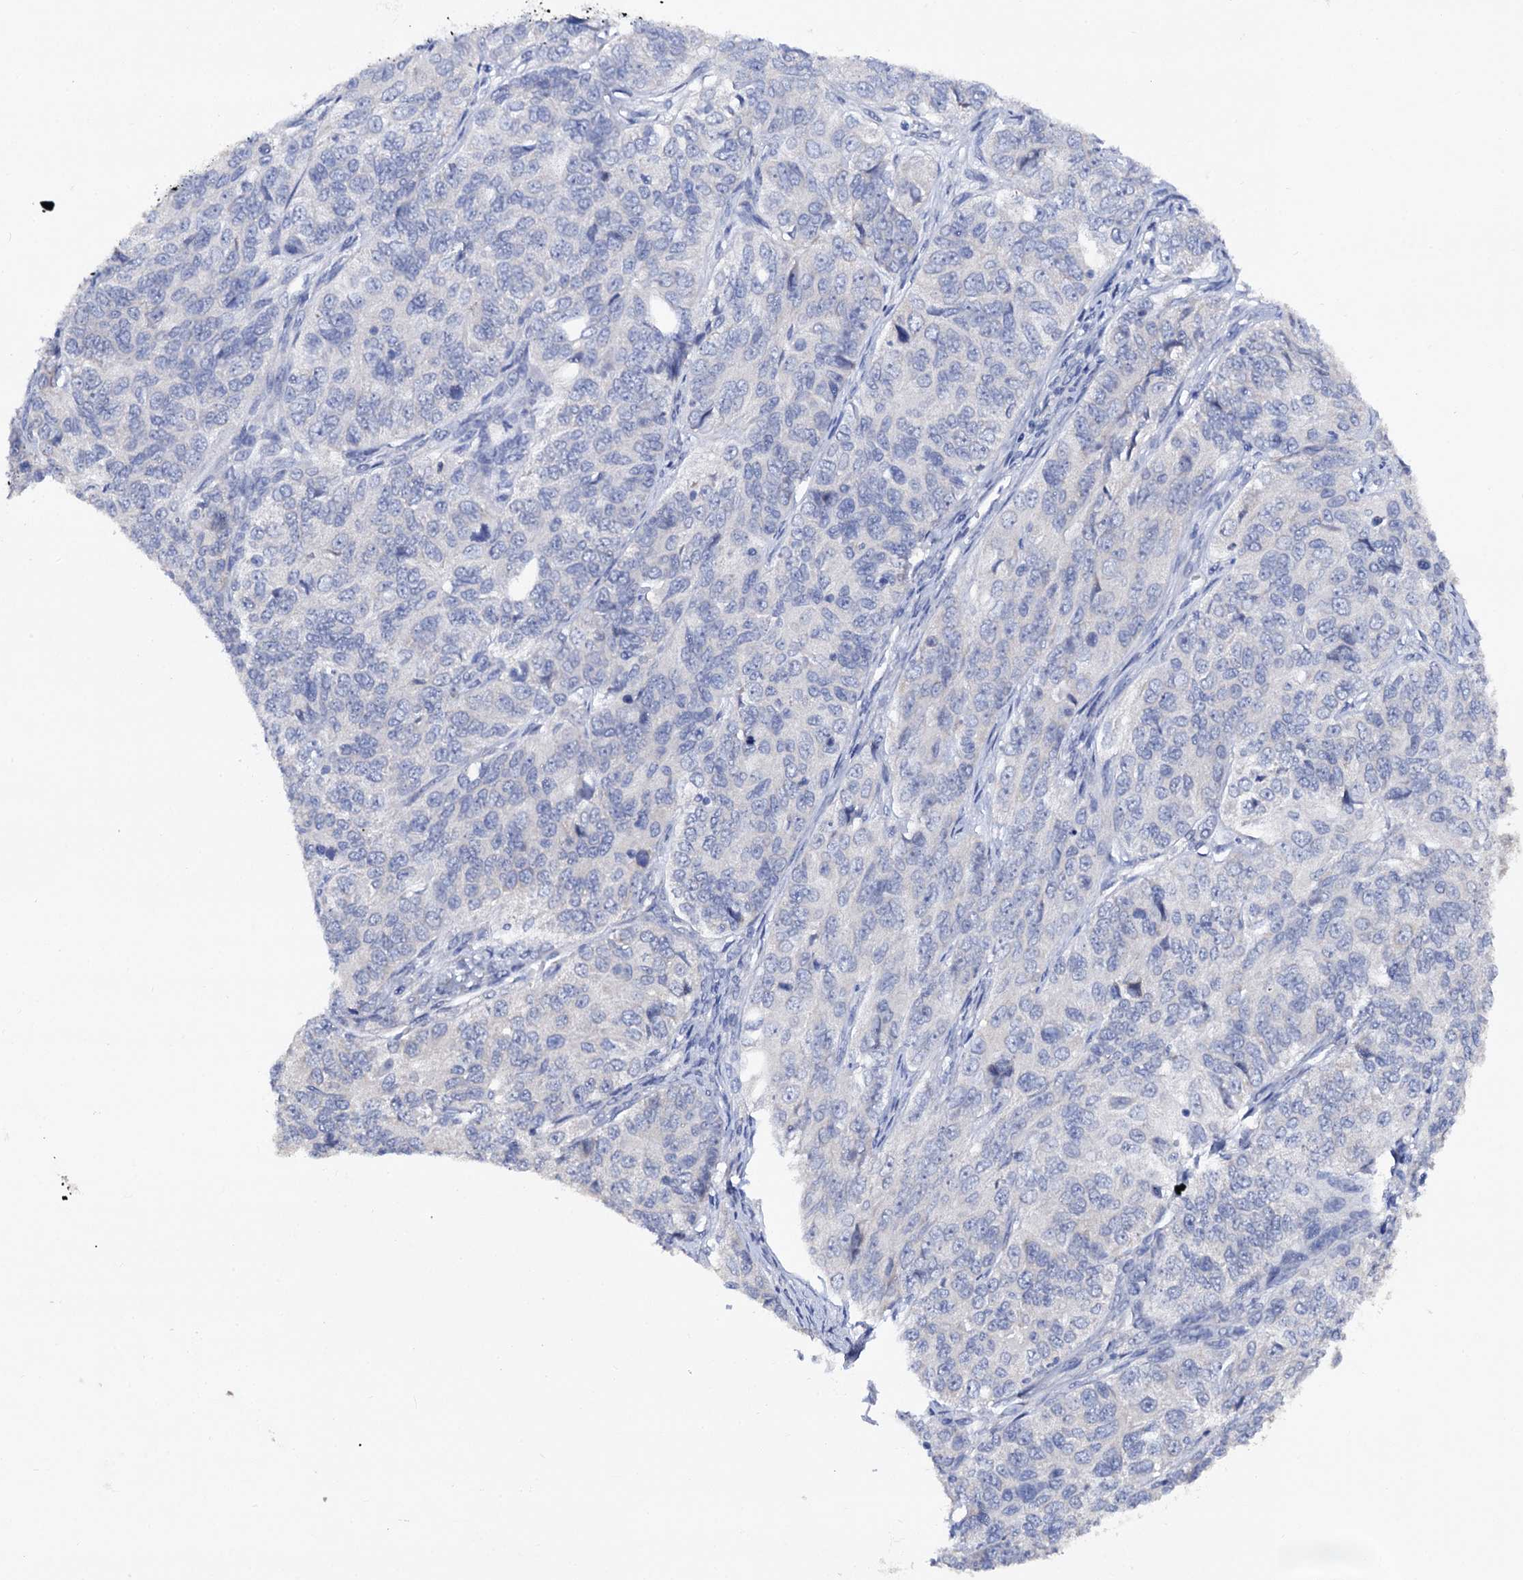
{"staining": {"intensity": "negative", "quantity": "none", "location": "none"}, "tissue": "ovarian cancer", "cell_type": "Tumor cells", "image_type": "cancer", "snomed": [{"axis": "morphology", "description": "Carcinoma, endometroid"}, {"axis": "topography", "description": "Ovary"}], "caption": "Human ovarian cancer (endometroid carcinoma) stained for a protein using IHC reveals no positivity in tumor cells.", "gene": "CAPRIN2", "patient": {"sex": "female", "age": 51}}